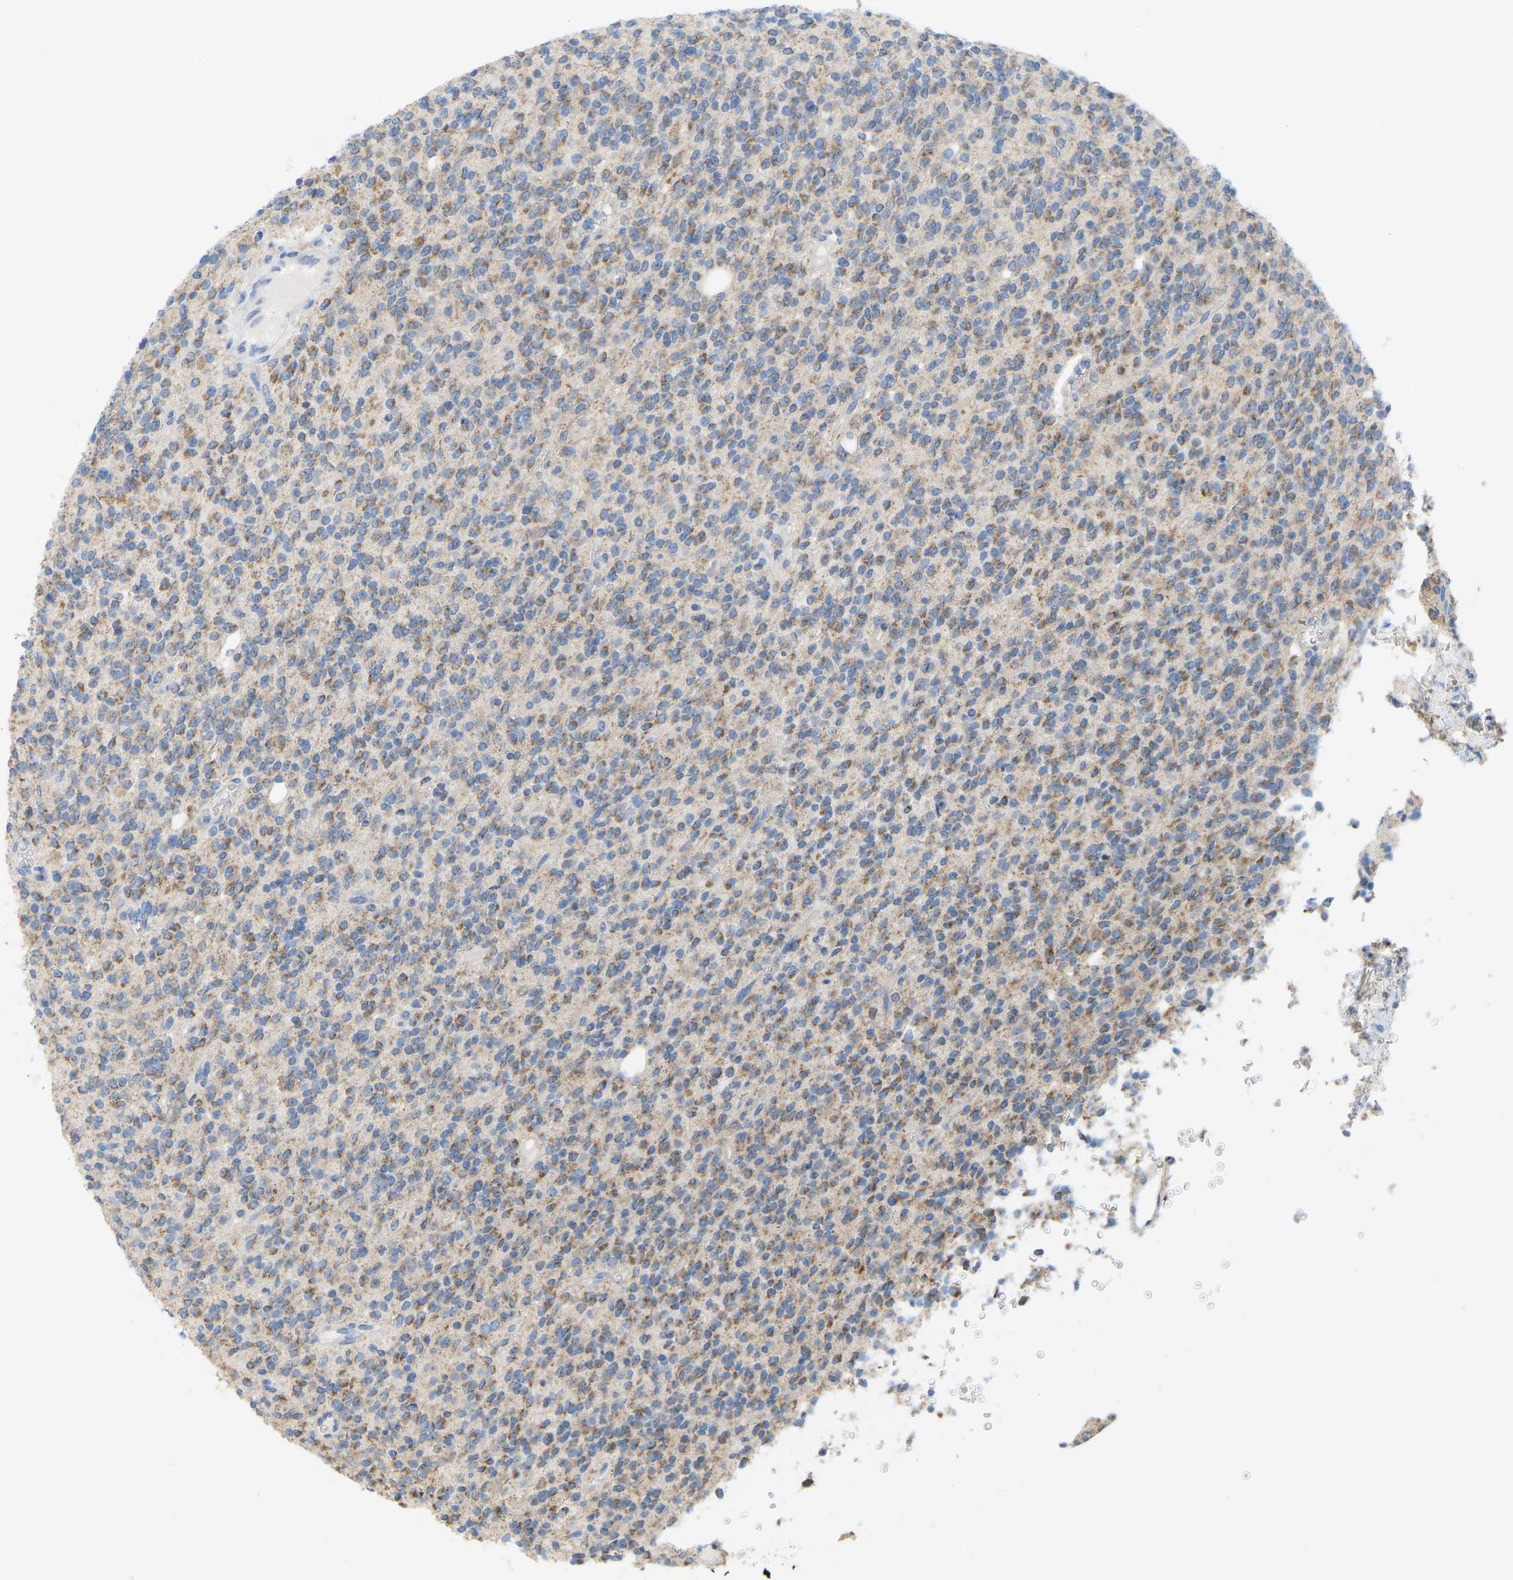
{"staining": {"intensity": "moderate", "quantity": "25%-75%", "location": "cytoplasmic/membranous"}, "tissue": "glioma", "cell_type": "Tumor cells", "image_type": "cancer", "snomed": [{"axis": "morphology", "description": "Glioma, malignant, High grade"}, {"axis": "topography", "description": "Brain"}], "caption": "Immunohistochemistry staining of malignant glioma (high-grade), which reveals medium levels of moderate cytoplasmic/membranous expression in approximately 25%-75% of tumor cells indicating moderate cytoplasmic/membranous protein expression. The staining was performed using DAB (3,3'-diaminobenzidine) (brown) for protein detection and nuclei were counterstained in hematoxylin (blue).", "gene": "SERPINB5", "patient": {"sex": "male", "age": 34}}